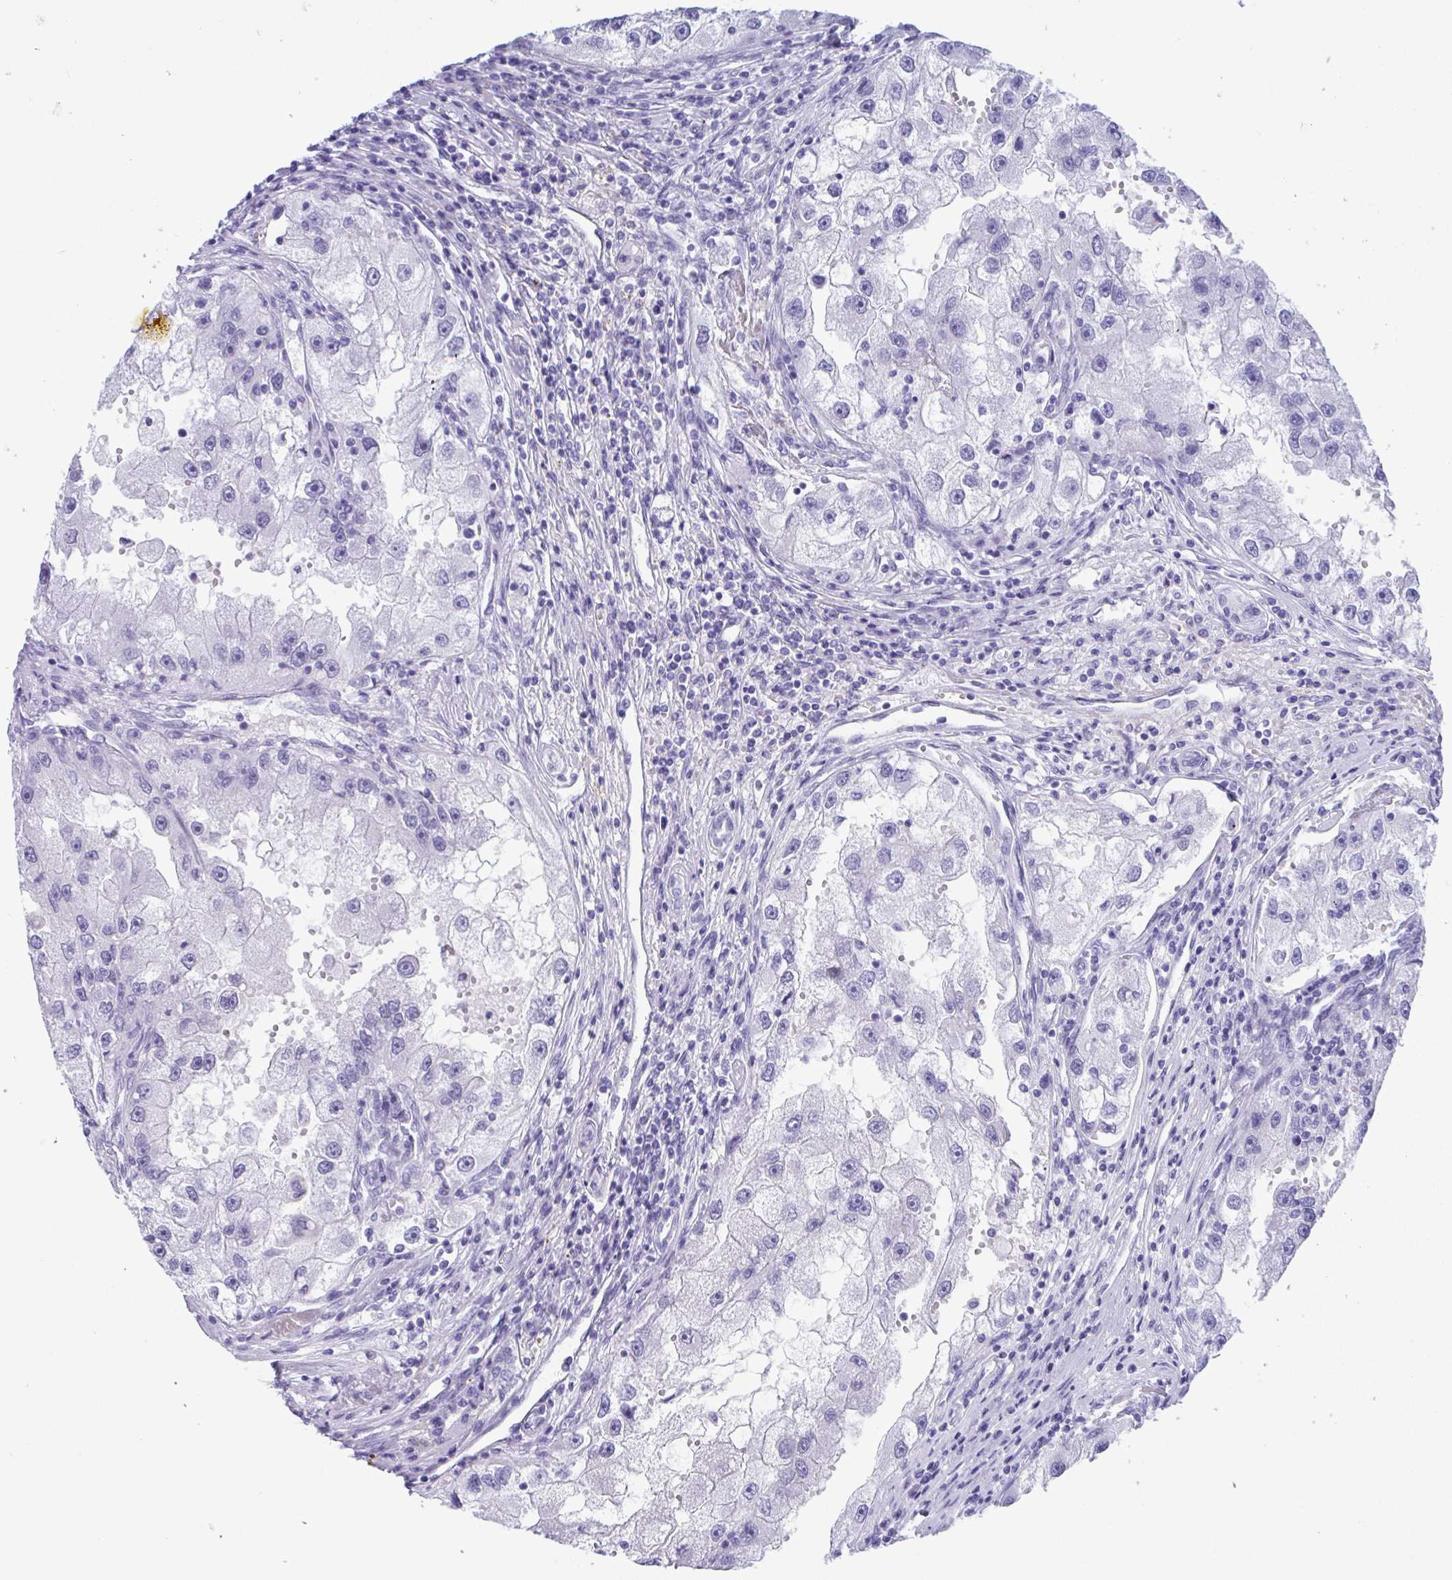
{"staining": {"intensity": "negative", "quantity": "none", "location": "none"}, "tissue": "renal cancer", "cell_type": "Tumor cells", "image_type": "cancer", "snomed": [{"axis": "morphology", "description": "Adenocarcinoma, NOS"}, {"axis": "topography", "description": "Kidney"}], "caption": "The image demonstrates no staining of tumor cells in renal adenocarcinoma.", "gene": "TMEM35A", "patient": {"sex": "male", "age": 63}}